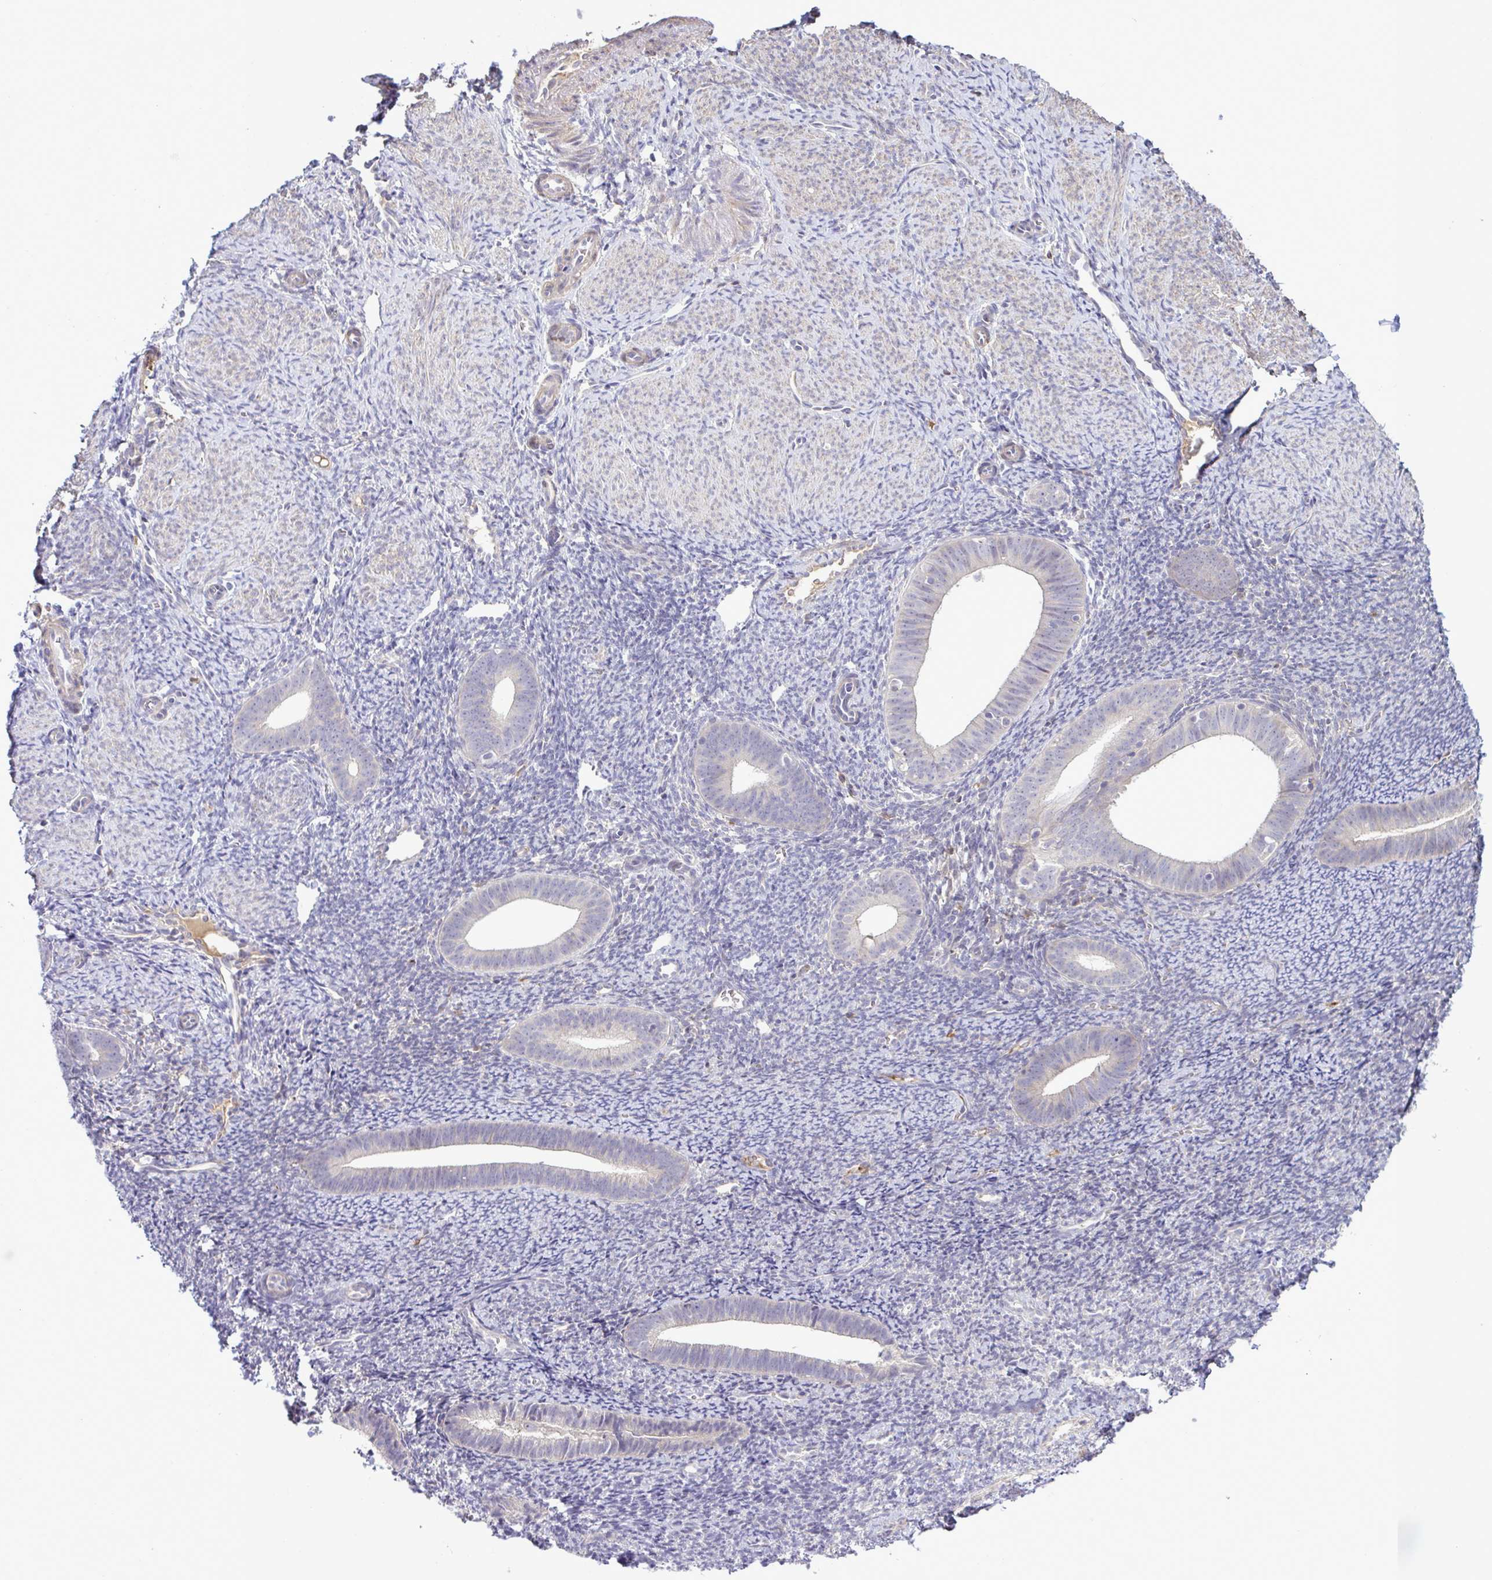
{"staining": {"intensity": "negative", "quantity": "none", "location": "none"}, "tissue": "endometrium", "cell_type": "Cells in endometrial stroma", "image_type": "normal", "snomed": [{"axis": "morphology", "description": "Normal tissue, NOS"}, {"axis": "topography", "description": "Endometrium"}], "caption": "This is an immunohistochemistry micrograph of unremarkable endometrium. There is no expression in cells in endometrial stroma.", "gene": "SYNPO2L", "patient": {"sex": "female", "age": 39}}